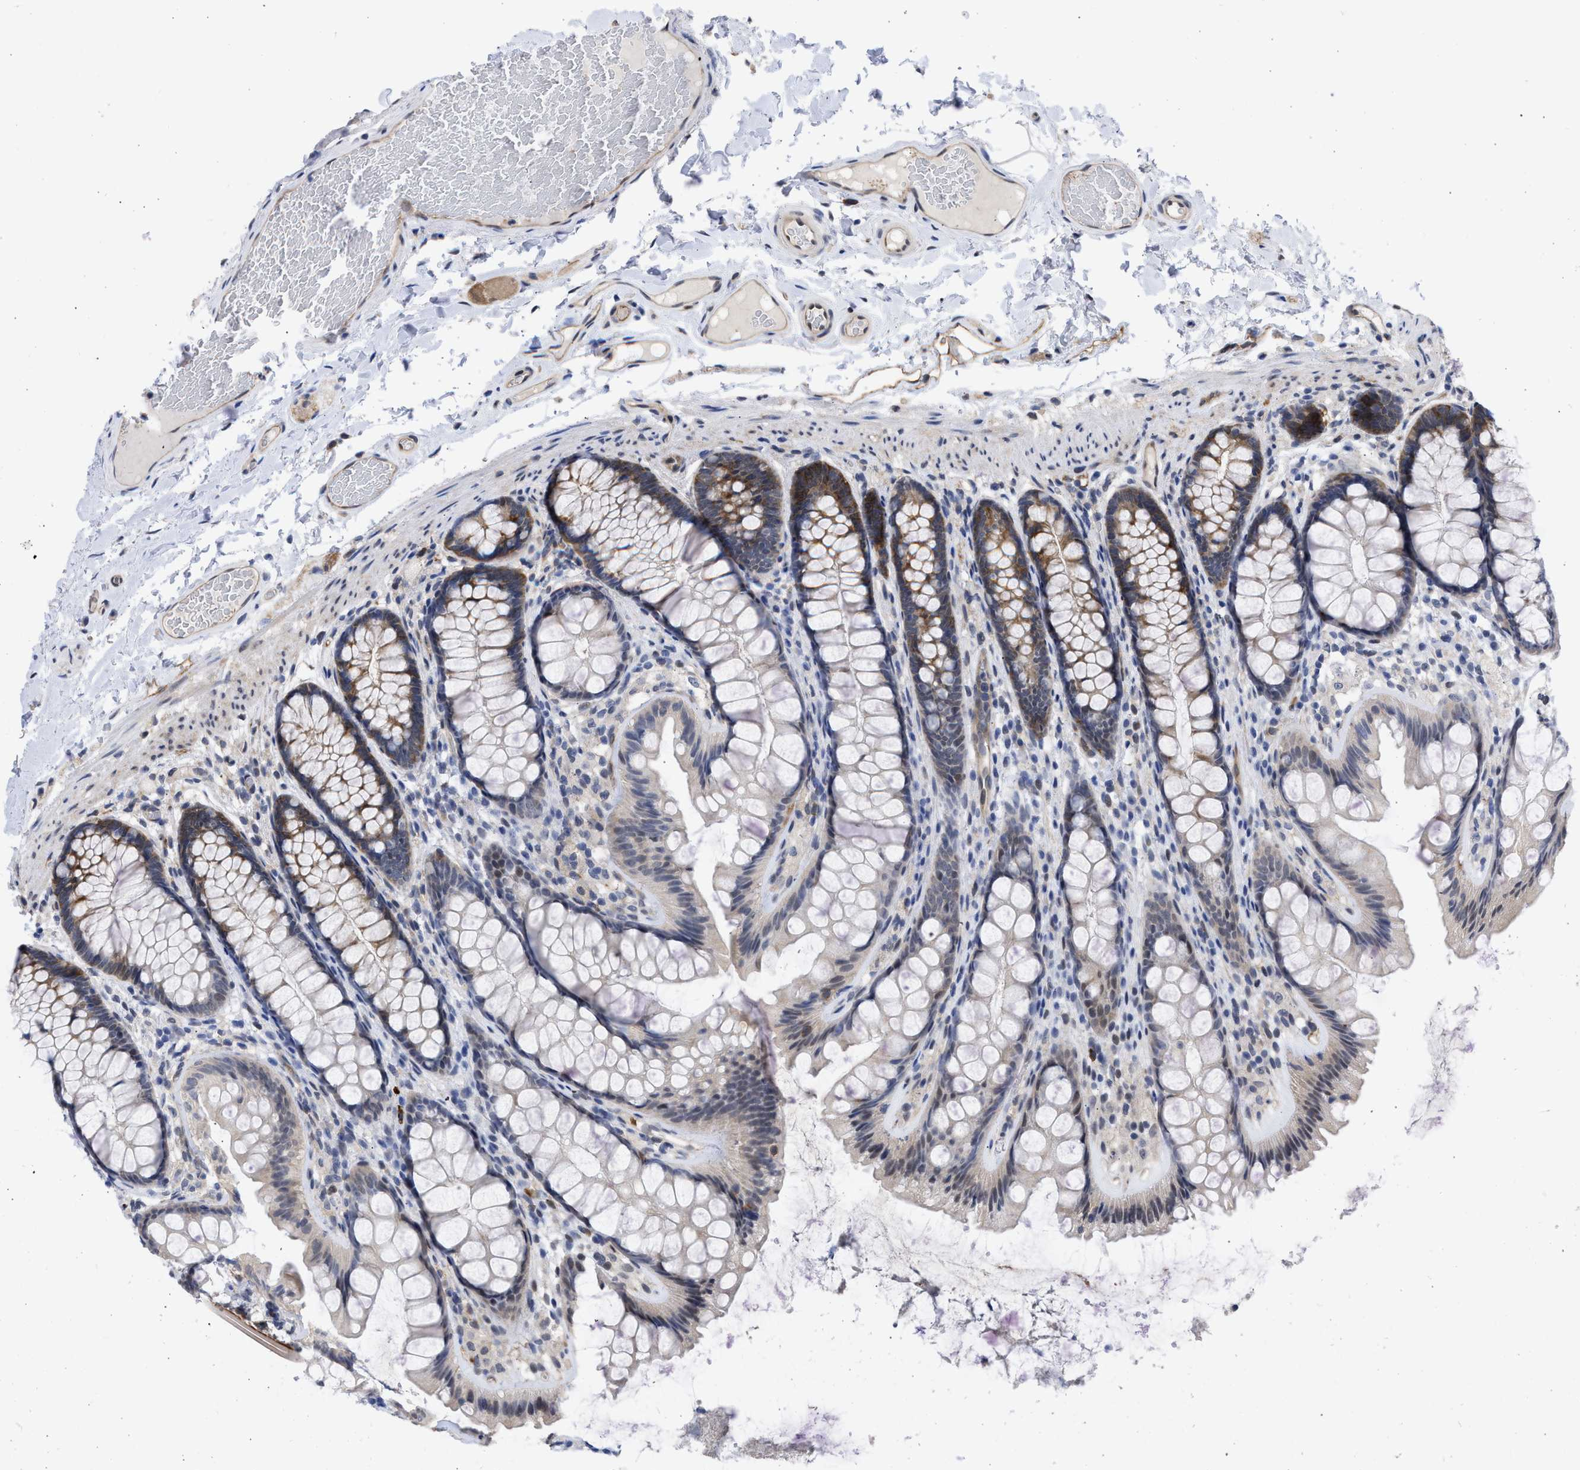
{"staining": {"intensity": "weak", "quantity": ">75%", "location": "cytoplasmic/membranous"}, "tissue": "colon", "cell_type": "Endothelial cells", "image_type": "normal", "snomed": [{"axis": "morphology", "description": "Normal tissue, NOS"}, {"axis": "topography", "description": "Colon"}], "caption": "Immunohistochemistry photomicrograph of normal human colon stained for a protein (brown), which shows low levels of weak cytoplasmic/membranous positivity in approximately >75% of endothelial cells.", "gene": "THRA", "patient": {"sex": "female", "age": 56}}